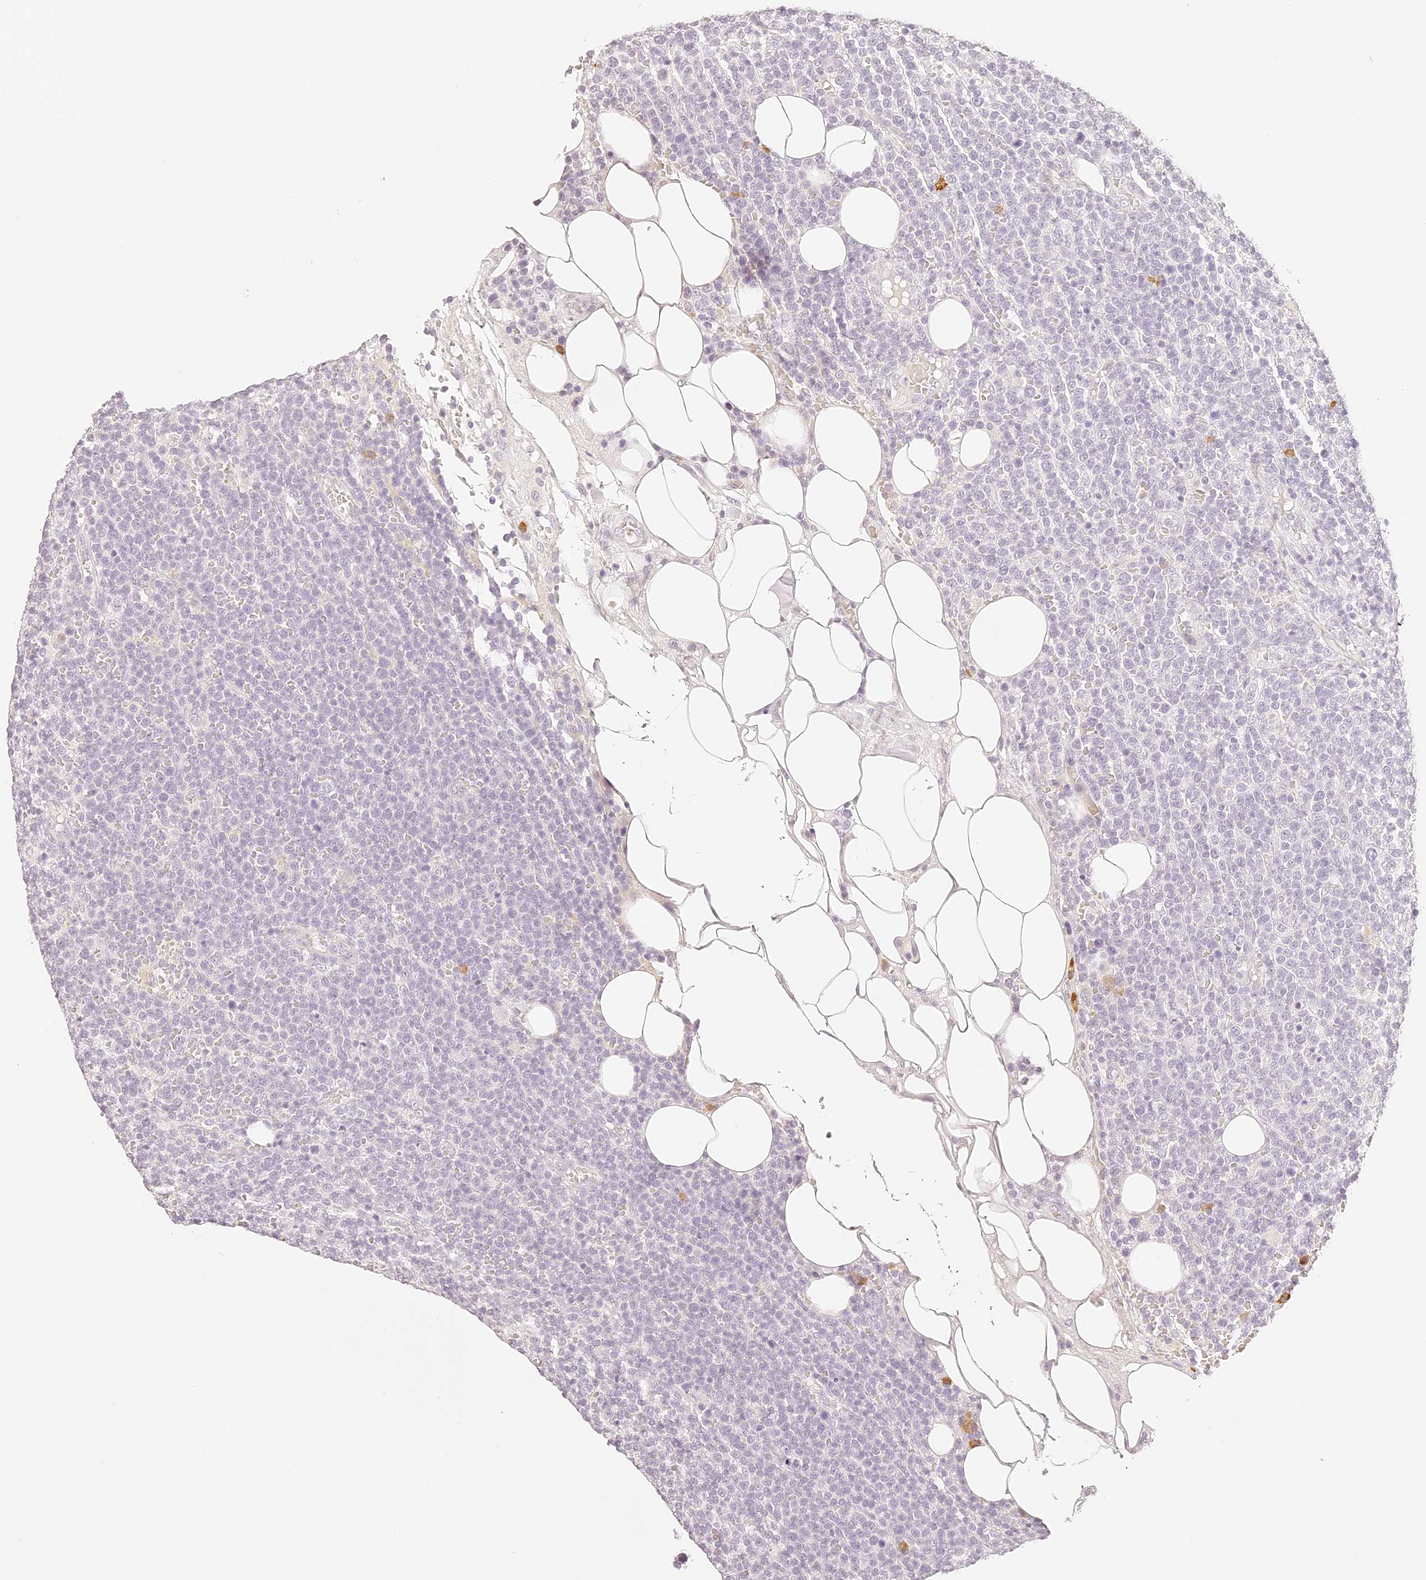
{"staining": {"intensity": "negative", "quantity": "none", "location": "none"}, "tissue": "lymphoma", "cell_type": "Tumor cells", "image_type": "cancer", "snomed": [{"axis": "morphology", "description": "Malignant lymphoma, non-Hodgkin's type, High grade"}, {"axis": "topography", "description": "Lymph node"}], "caption": "High power microscopy photomicrograph of an immunohistochemistry (IHC) photomicrograph of lymphoma, revealing no significant positivity in tumor cells. Brightfield microscopy of immunohistochemistry (IHC) stained with DAB (brown) and hematoxylin (blue), captured at high magnification.", "gene": "TRIM45", "patient": {"sex": "male", "age": 61}}